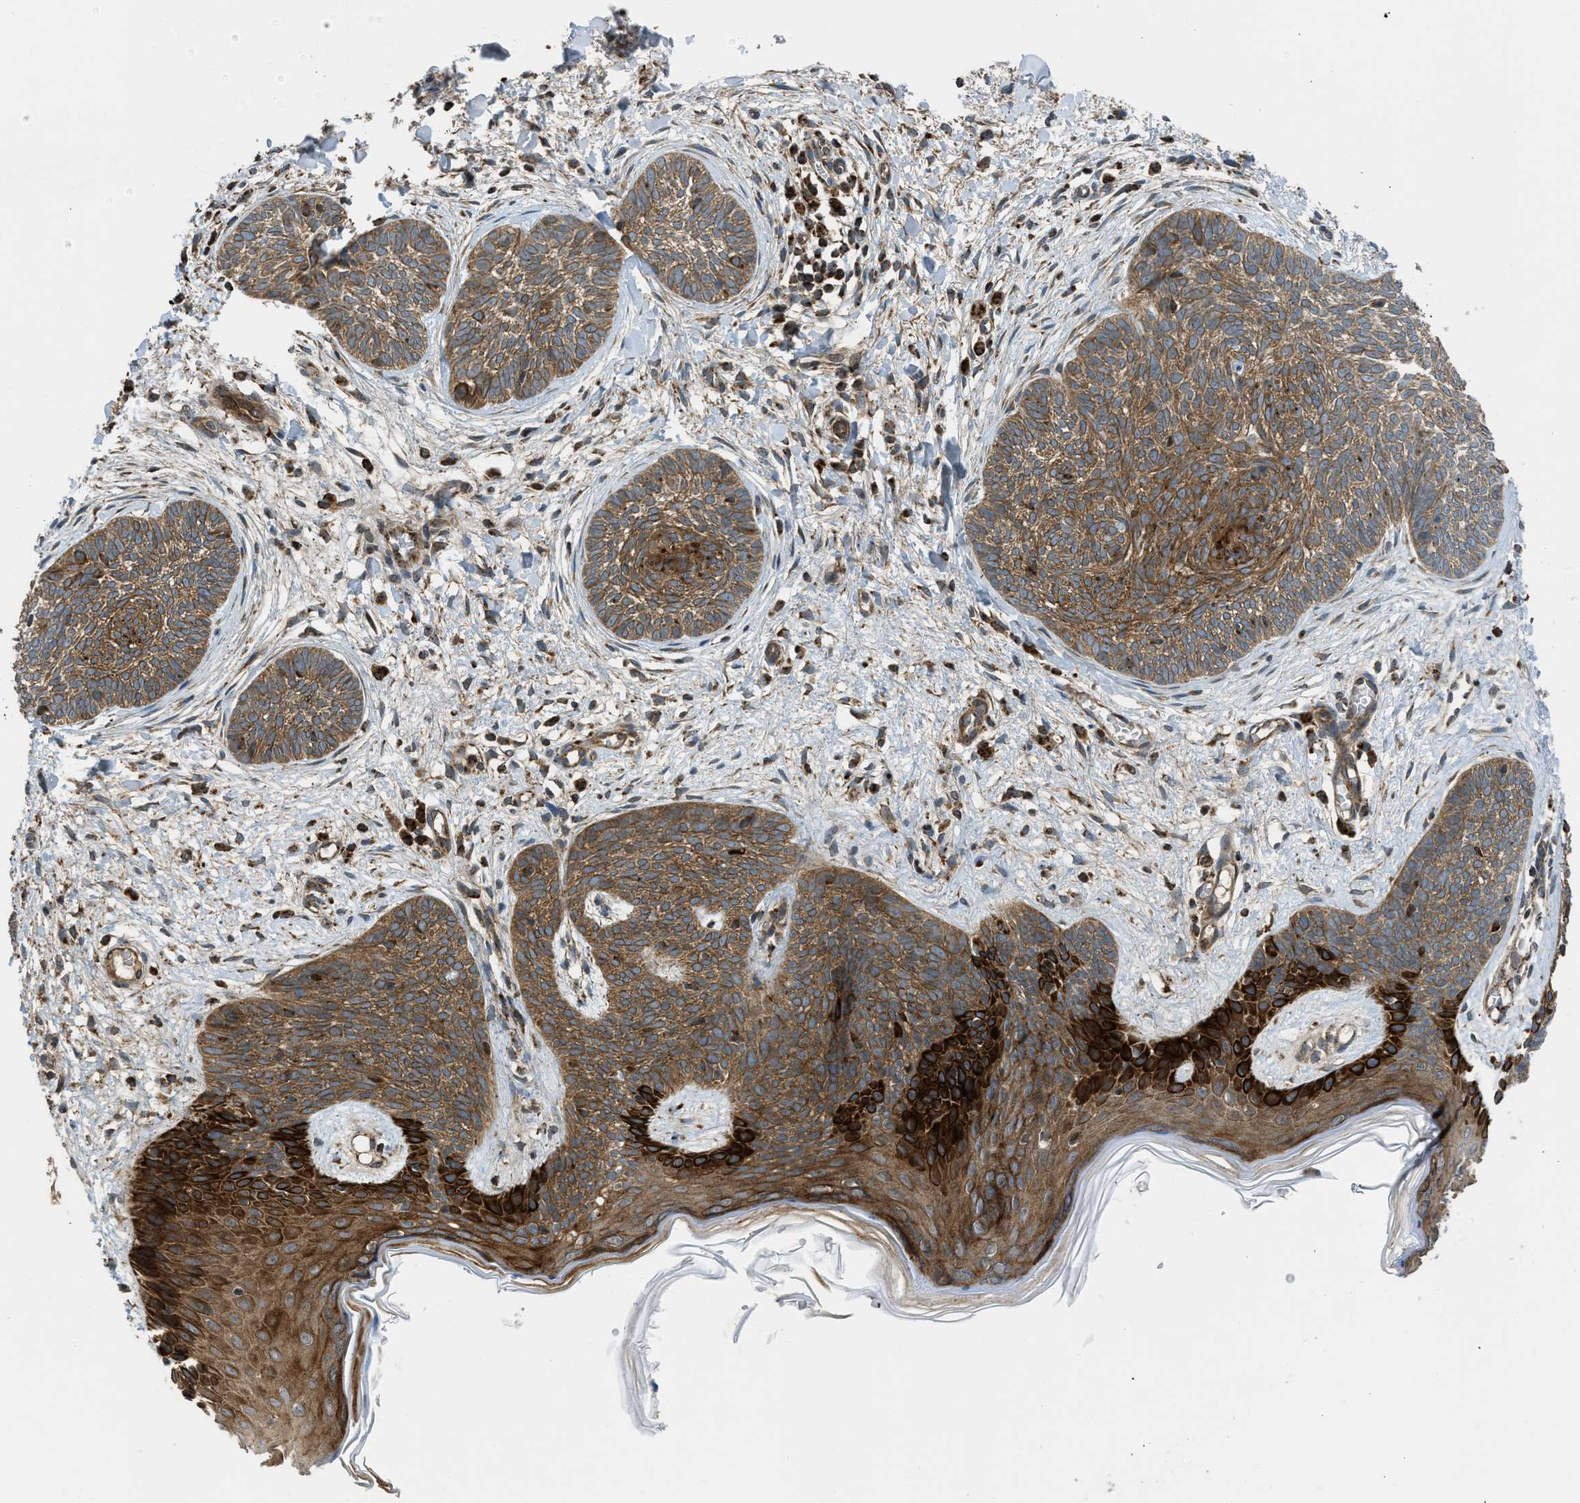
{"staining": {"intensity": "moderate", "quantity": ">75%", "location": "cytoplasmic/membranous"}, "tissue": "skin cancer", "cell_type": "Tumor cells", "image_type": "cancer", "snomed": [{"axis": "morphology", "description": "Basal cell carcinoma"}, {"axis": "topography", "description": "Skin"}], "caption": "Moderate cytoplasmic/membranous staining is seen in about >75% of tumor cells in skin cancer. The staining was performed using DAB (3,3'-diaminobenzidine), with brown indicating positive protein expression. Nuclei are stained blue with hematoxylin.", "gene": "SESN2", "patient": {"sex": "female", "age": 59}}